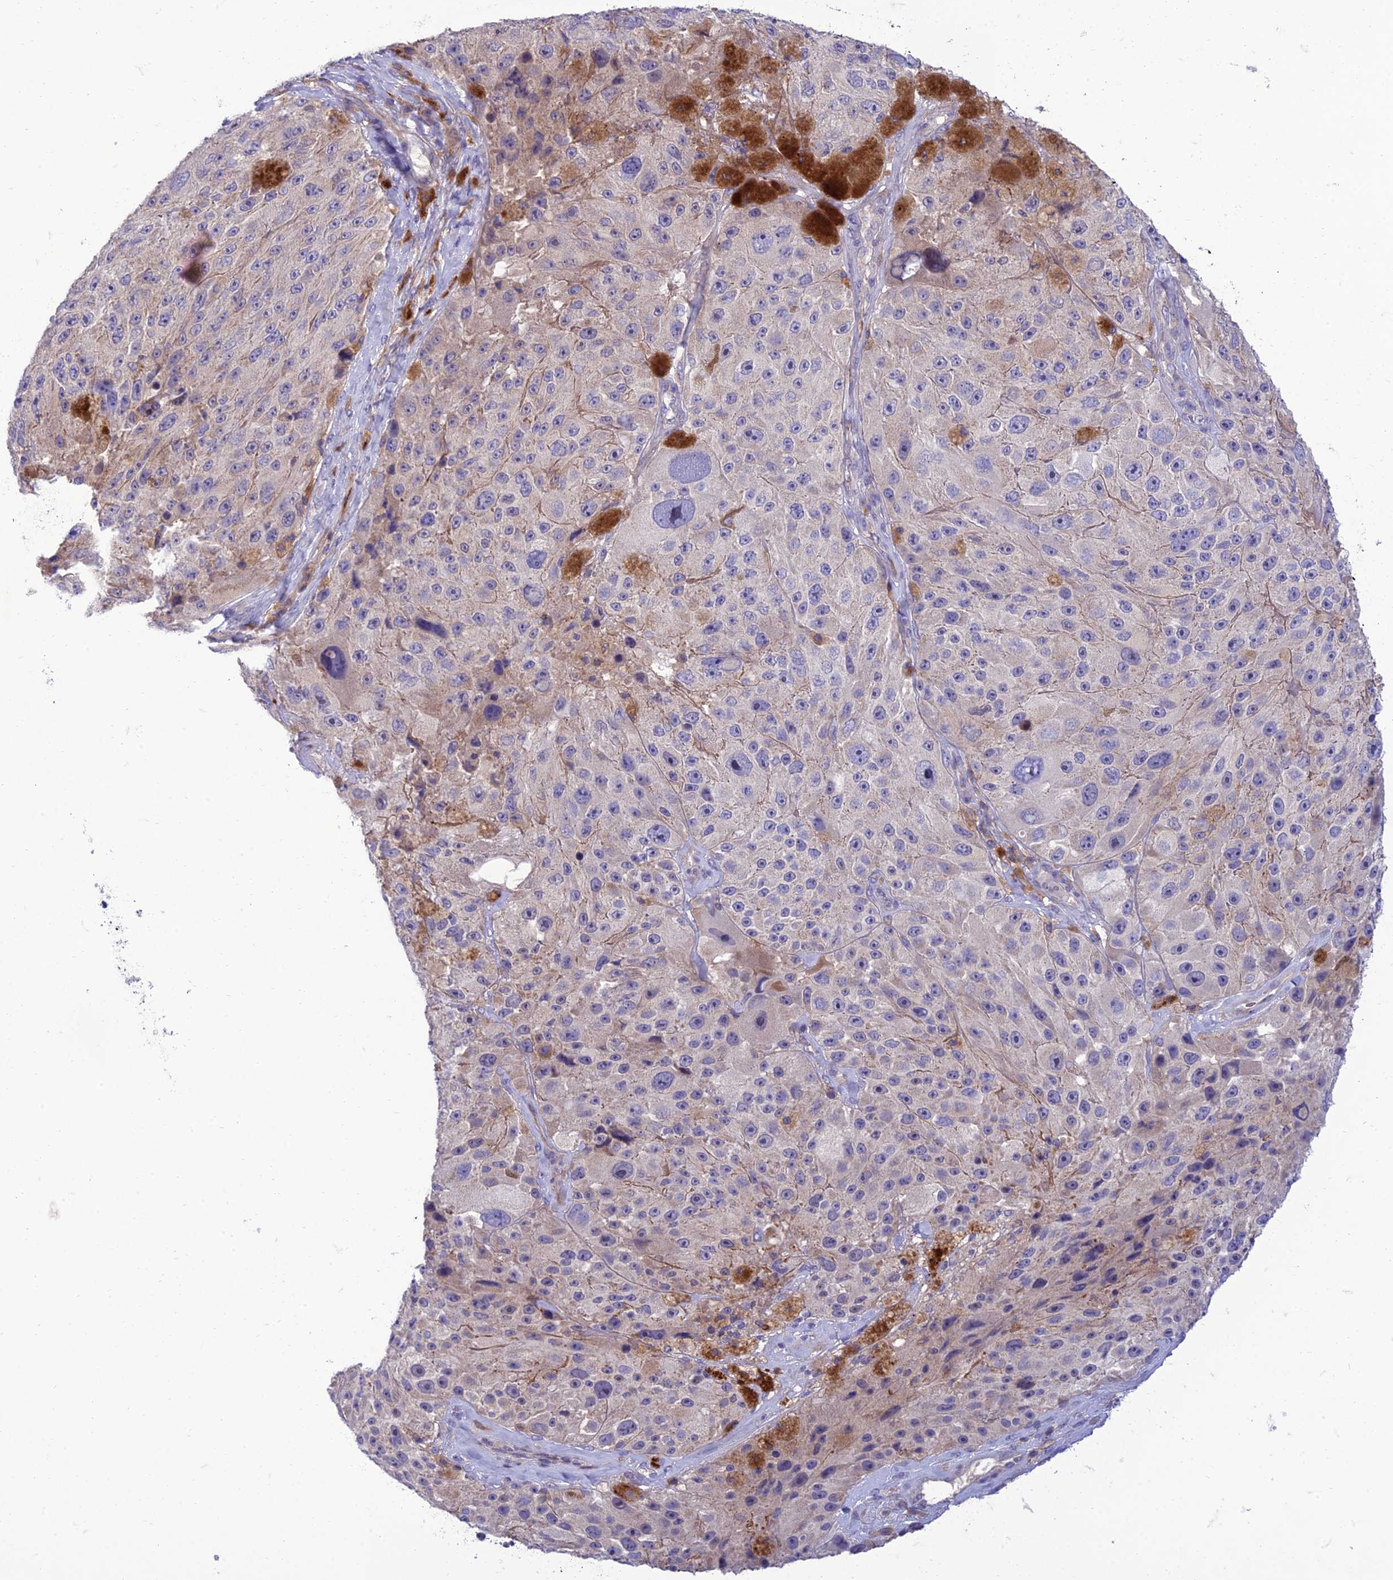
{"staining": {"intensity": "negative", "quantity": "none", "location": "none"}, "tissue": "melanoma", "cell_type": "Tumor cells", "image_type": "cancer", "snomed": [{"axis": "morphology", "description": "Malignant melanoma, Metastatic site"}, {"axis": "topography", "description": "Lymph node"}], "caption": "Melanoma was stained to show a protein in brown. There is no significant staining in tumor cells. (Stains: DAB (3,3'-diaminobenzidine) immunohistochemistry with hematoxylin counter stain, Microscopy: brightfield microscopy at high magnification).", "gene": "IRAK3", "patient": {"sex": "male", "age": 62}}